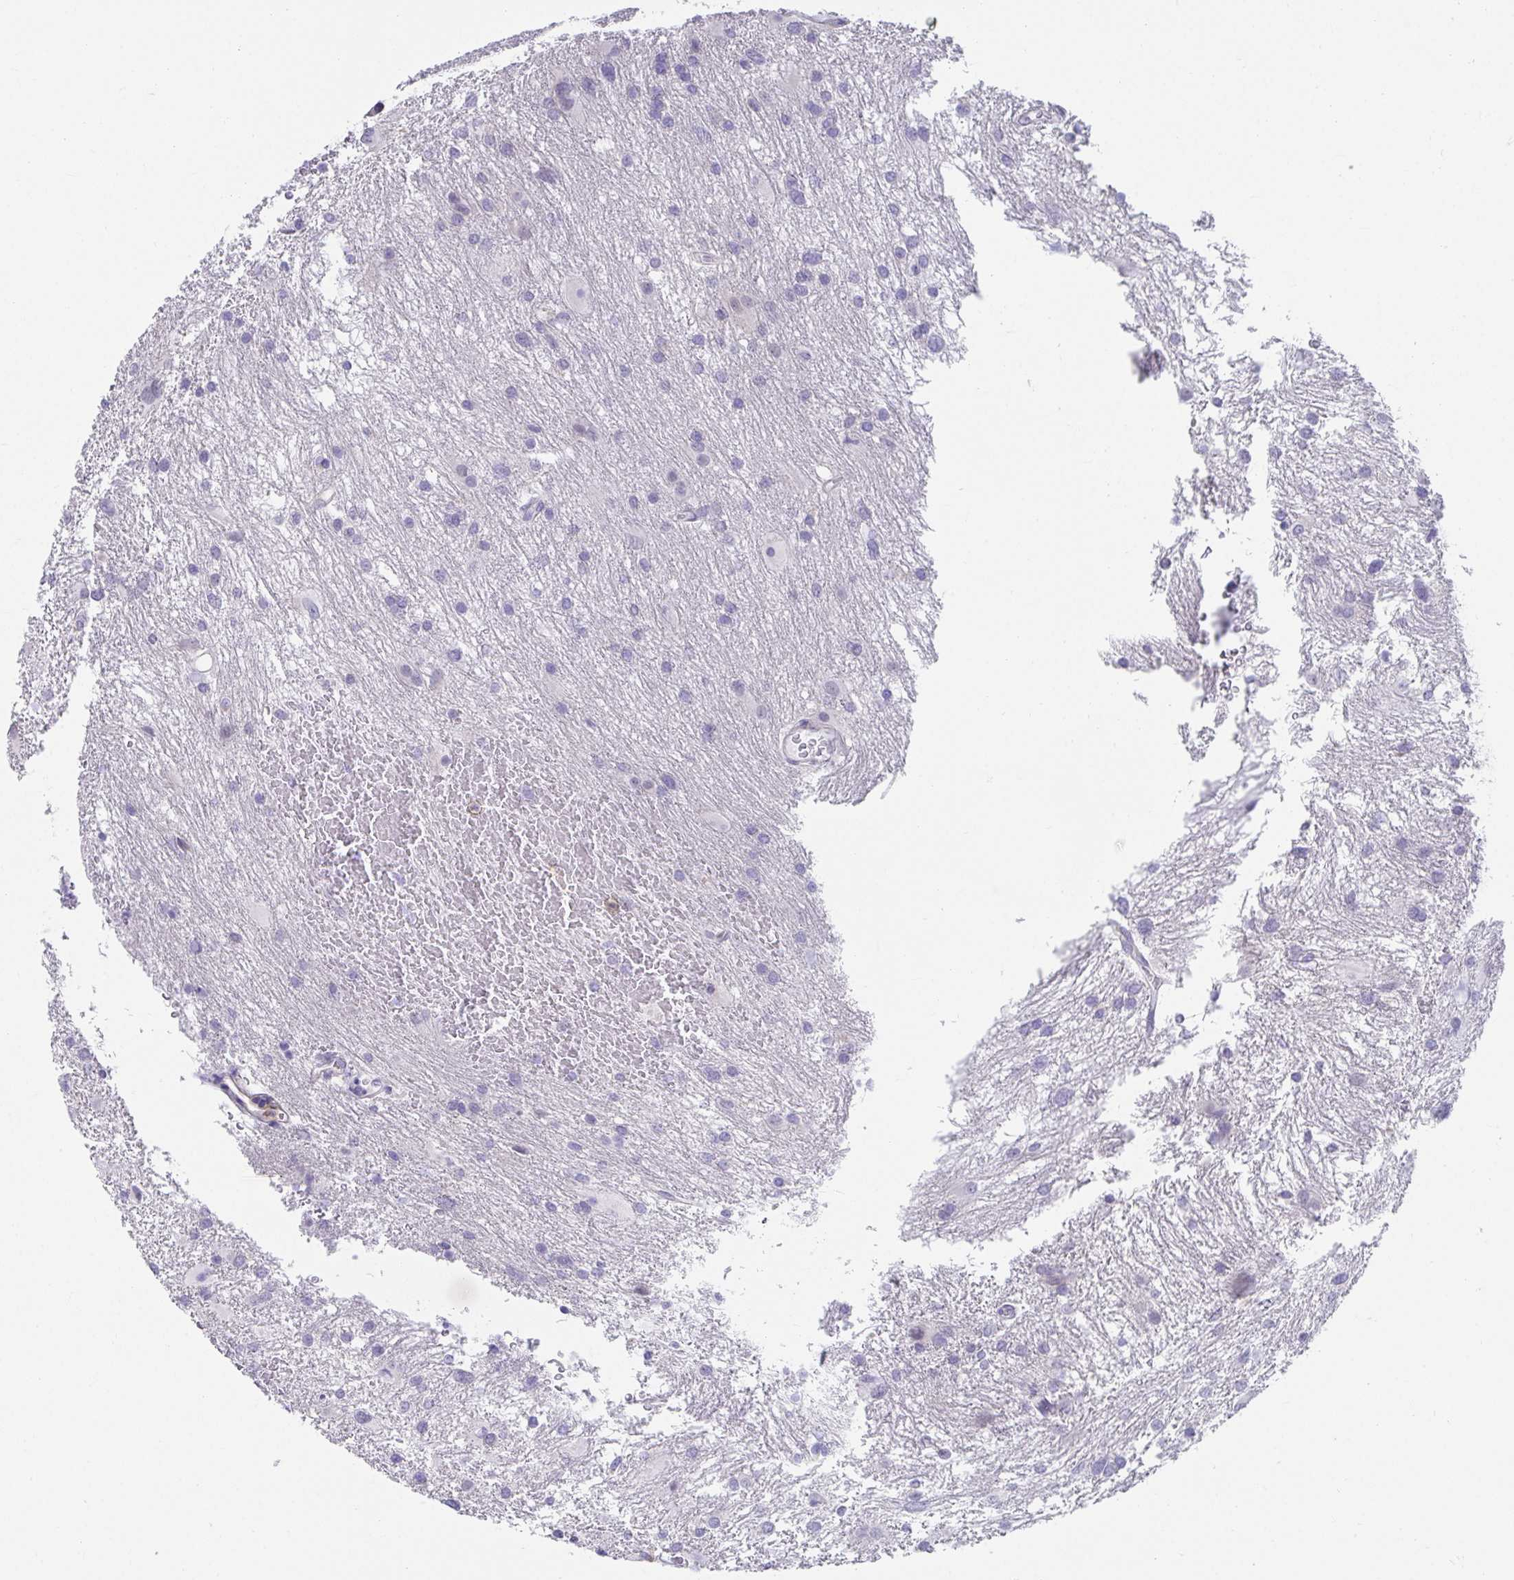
{"staining": {"intensity": "negative", "quantity": "none", "location": "none"}, "tissue": "glioma", "cell_type": "Tumor cells", "image_type": "cancer", "snomed": [{"axis": "morphology", "description": "Glioma, malignant, High grade"}, {"axis": "topography", "description": "Brain"}], "caption": "Photomicrograph shows no protein expression in tumor cells of glioma tissue.", "gene": "CXCR1", "patient": {"sex": "male", "age": 53}}